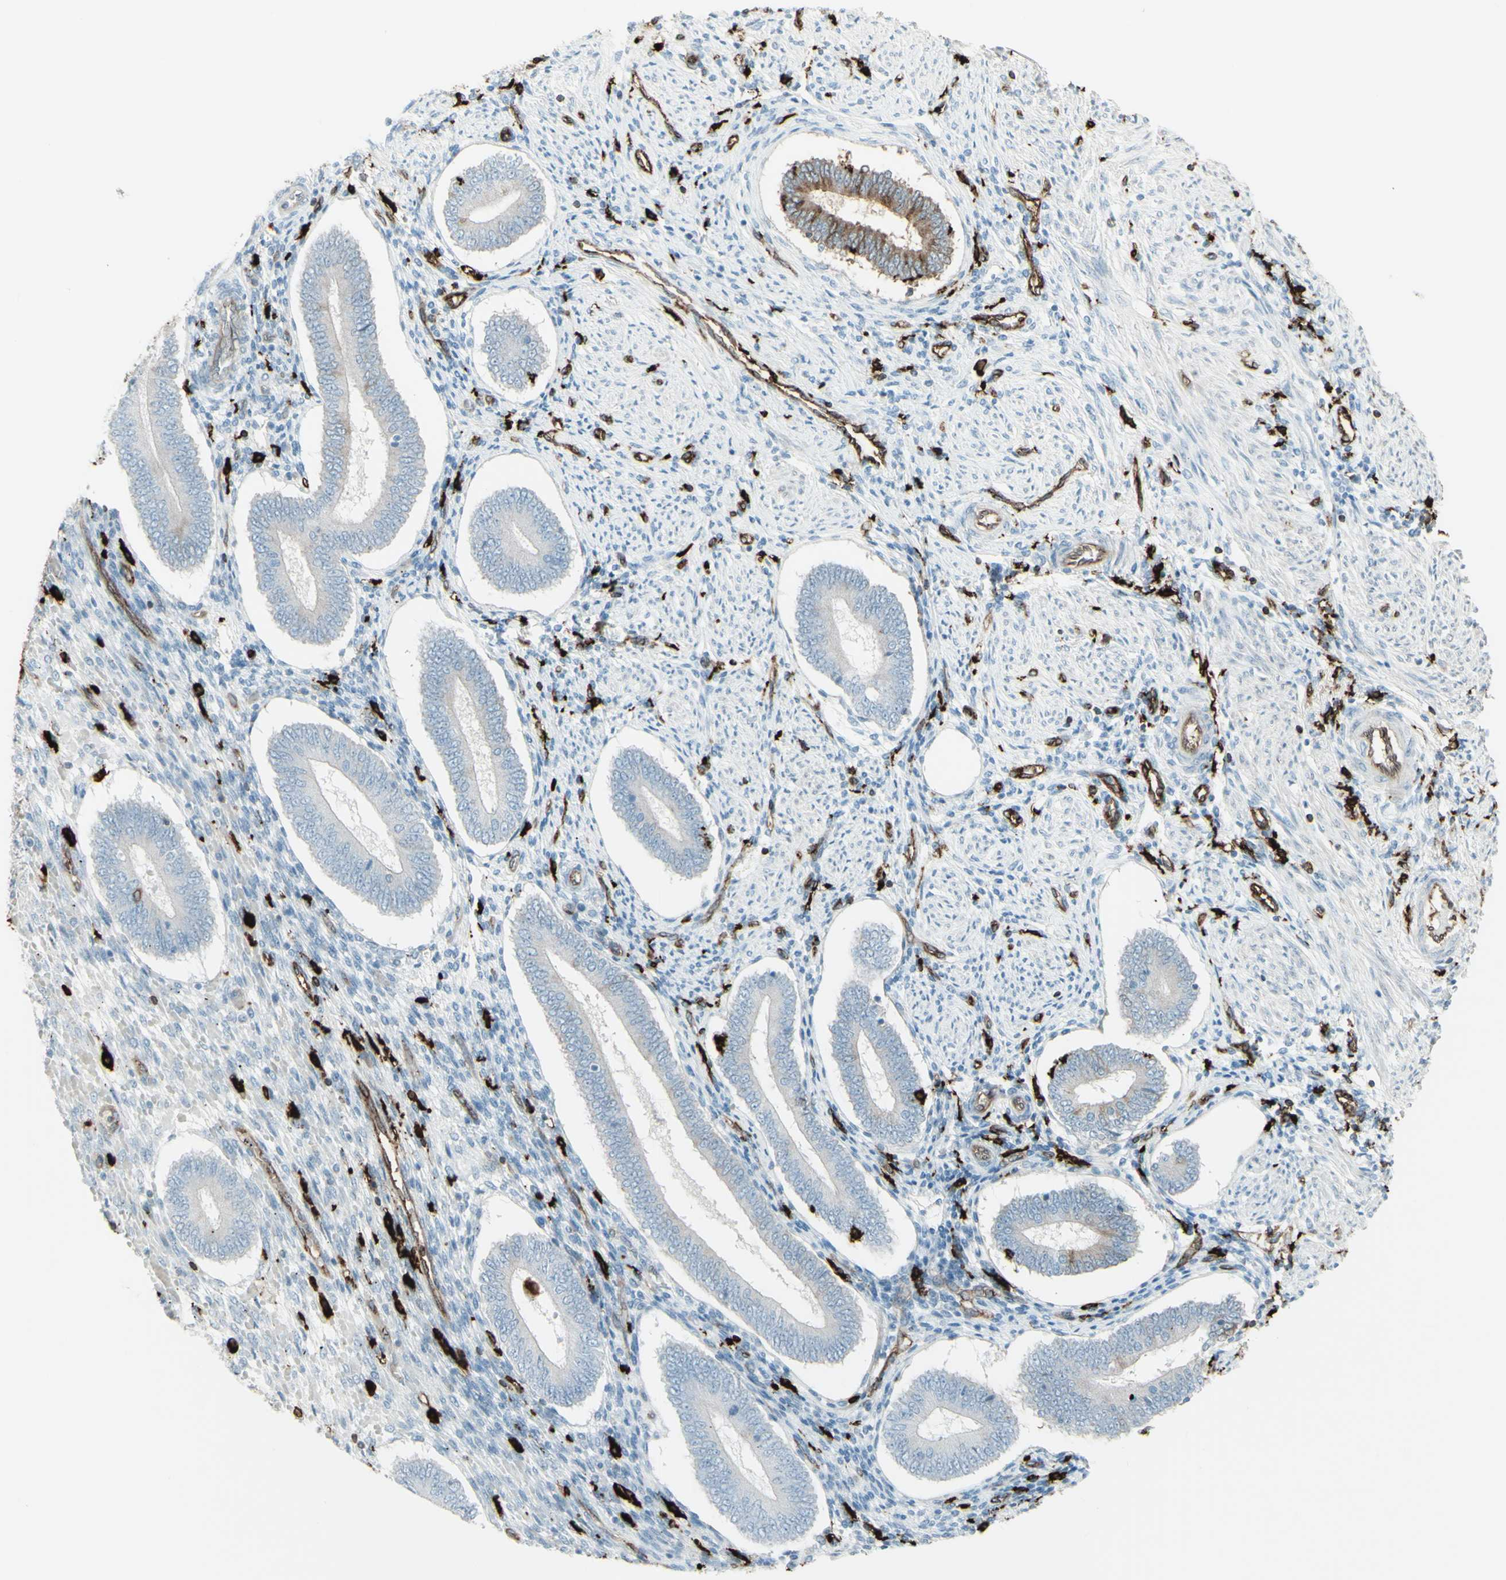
{"staining": {"intensity": "strong", "quantity": "<25%", "location": "cytoplasmic/membranous"}, "tissue": "endometrium", "cell_type": "Cells in endometrial stroma", "image_type": "normal", "snomed": [{"axis": "morphology", "description": "Normal tissue, NOS"}, {"axis": "topography", "description": "Endometrium"}], "caption": "DAB (3,3'-diaminobenzidine) immunohistochemical staining of normal endometrium displays strong cytoplasmic/membranous protein positivity in about <25% of cells in endometrial stroma. Immunohistochemistry stains the protein of interest in brown and the nuclei are stained blue.", "gene": "HLA", "patient": {"sex": "female", "age": 42}}